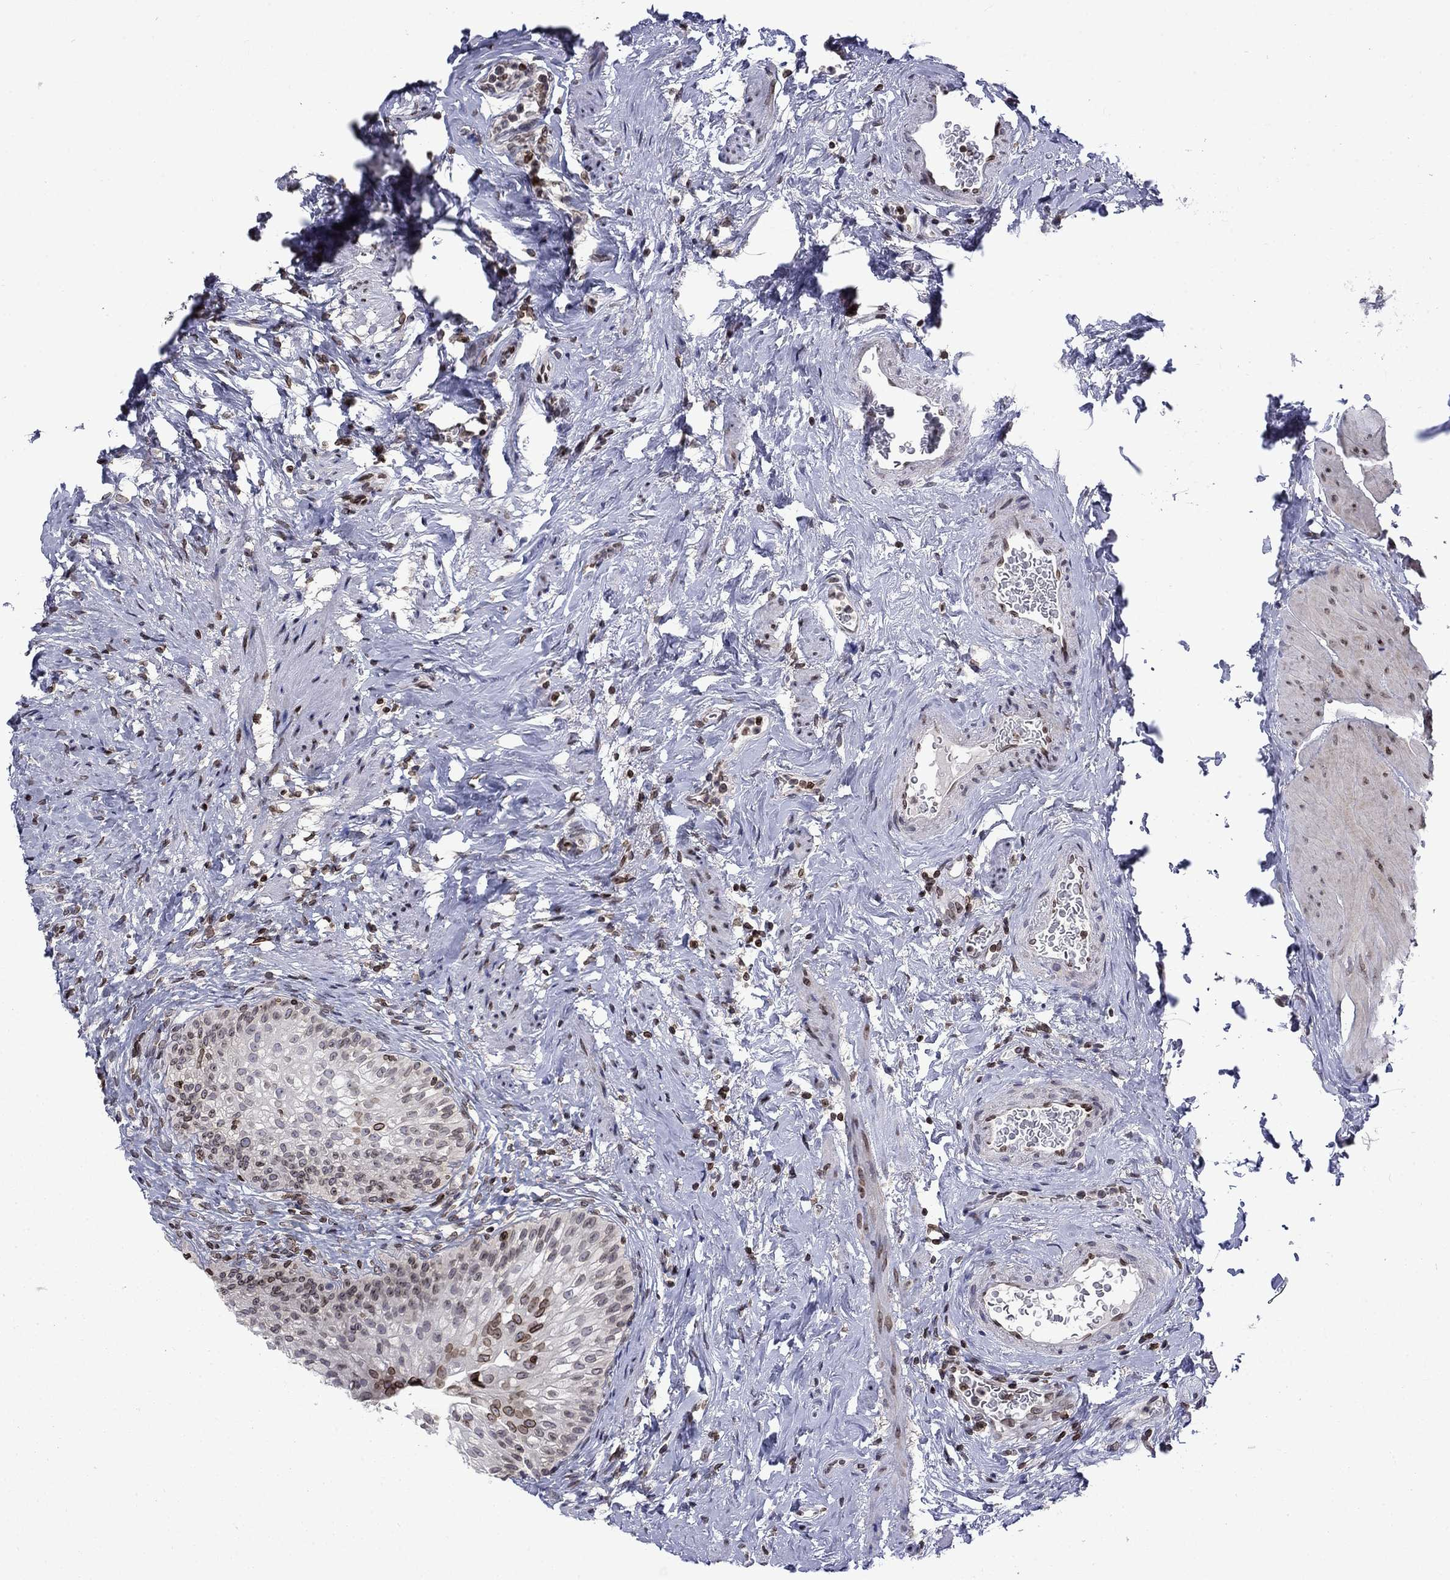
{"staining": {"intensity": "strong", "quantity": "<25%", "location": "cytoplasmic/membranous,nuclear"}, "tissue": "urinary bladder", "cell_type": "Urothelial cells", "image_type": "normal", "snomed": [{"axis": "morphology", "description": "Normal tissue, NOS"}, {"axis": "topography", "description": "Urinary bladder"}], "caption": "Brown immunohistochemical staining in normal urinary bladder exhibits strong cytoplasmic/membranous,nuclear positivity in approximately <25% of urothelial cells.", "gene": "SLA", "patient": {"sex": "male", "age": 76}}